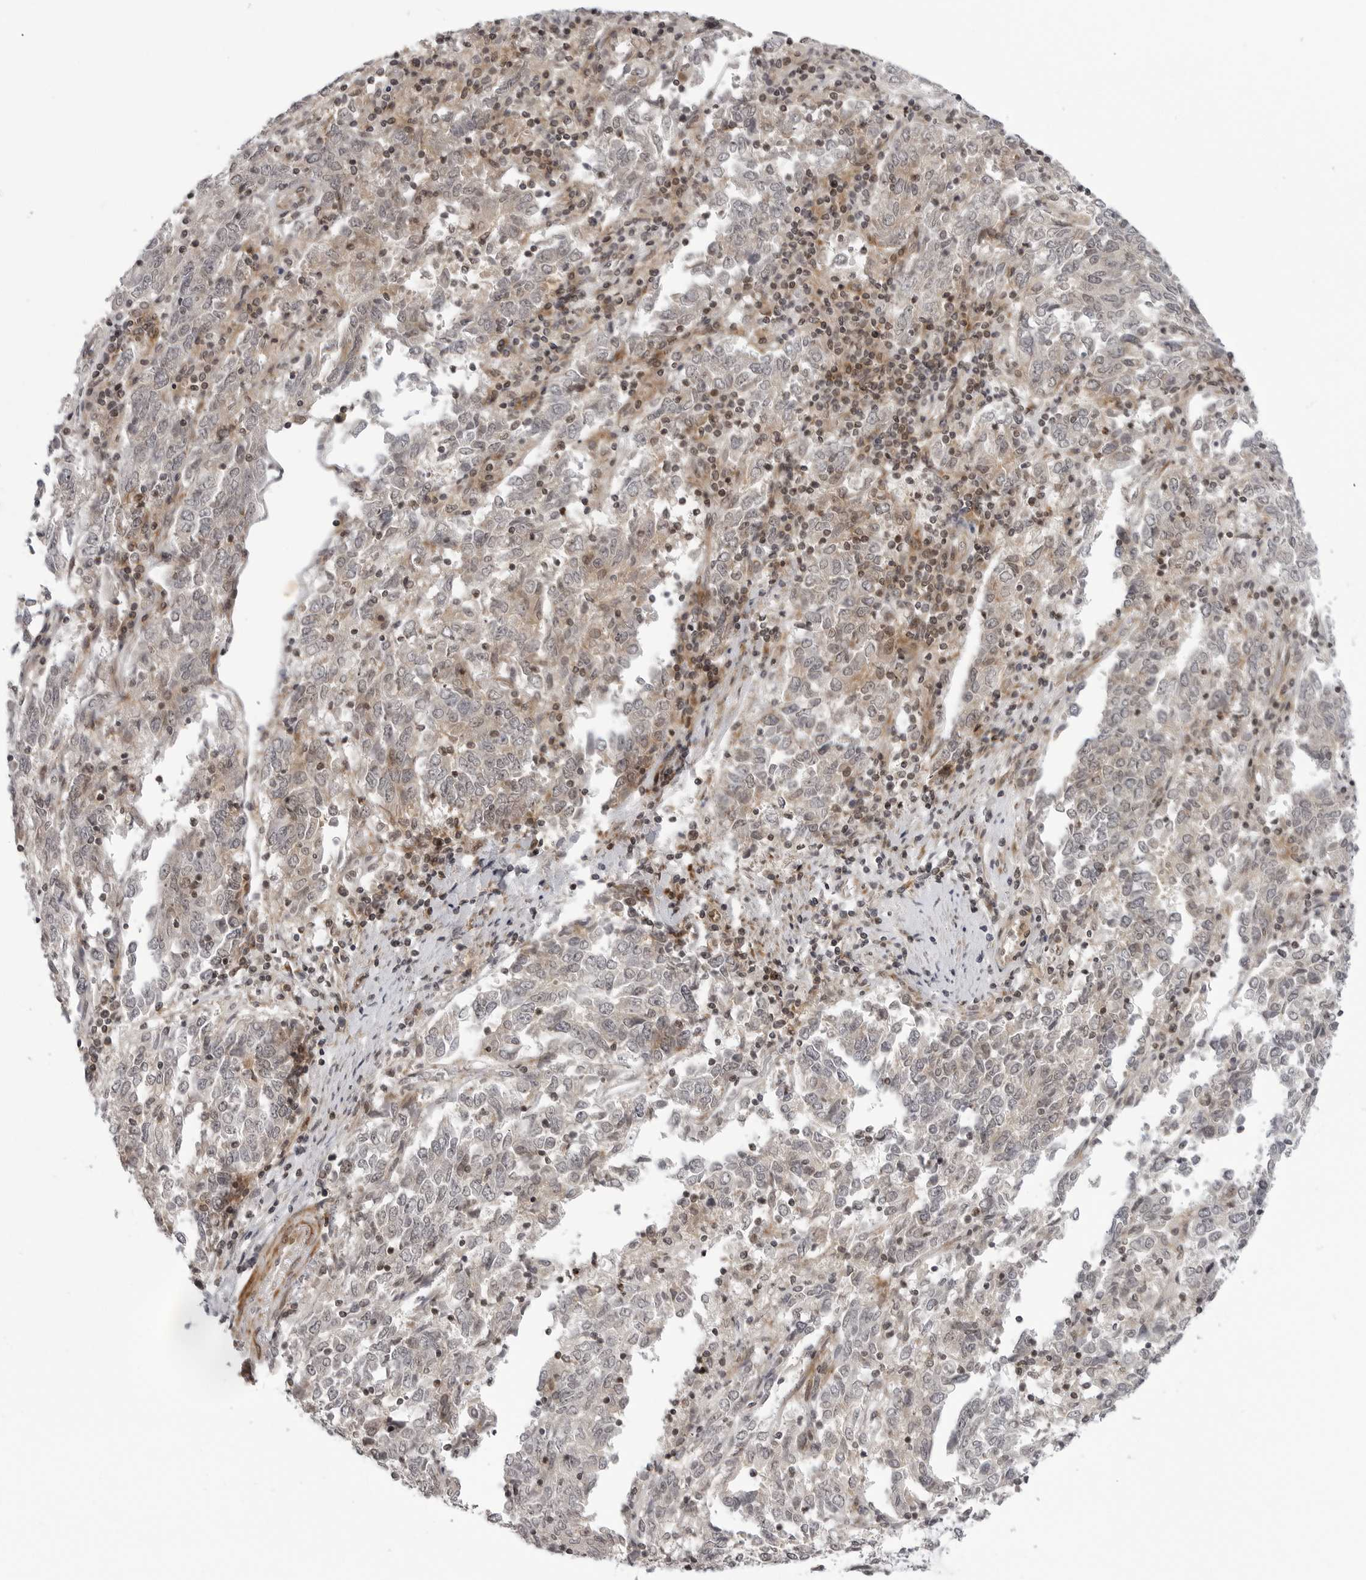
{"staining": {"intensity": "weak", "quantity": "<25%", "location": "cytoplasmic/membranous"}, "tissue": "endometrial cancer", "cell_type": "Tumor cells", "image_type": "cancer", "snomed": [{"axis": "morphology", "description": "Adenocarcinoma, NOS"}, {"axis": "topography", "description": "Endometrium"}], "caption": "High power microscopy histopathology image of an immunohistochemistry (IHC) image of endometrial cancer, revealing no significant expression in tumor cells.", "gene": "ADAMTS5", "patient": {"sex": "female", "age": 80}}